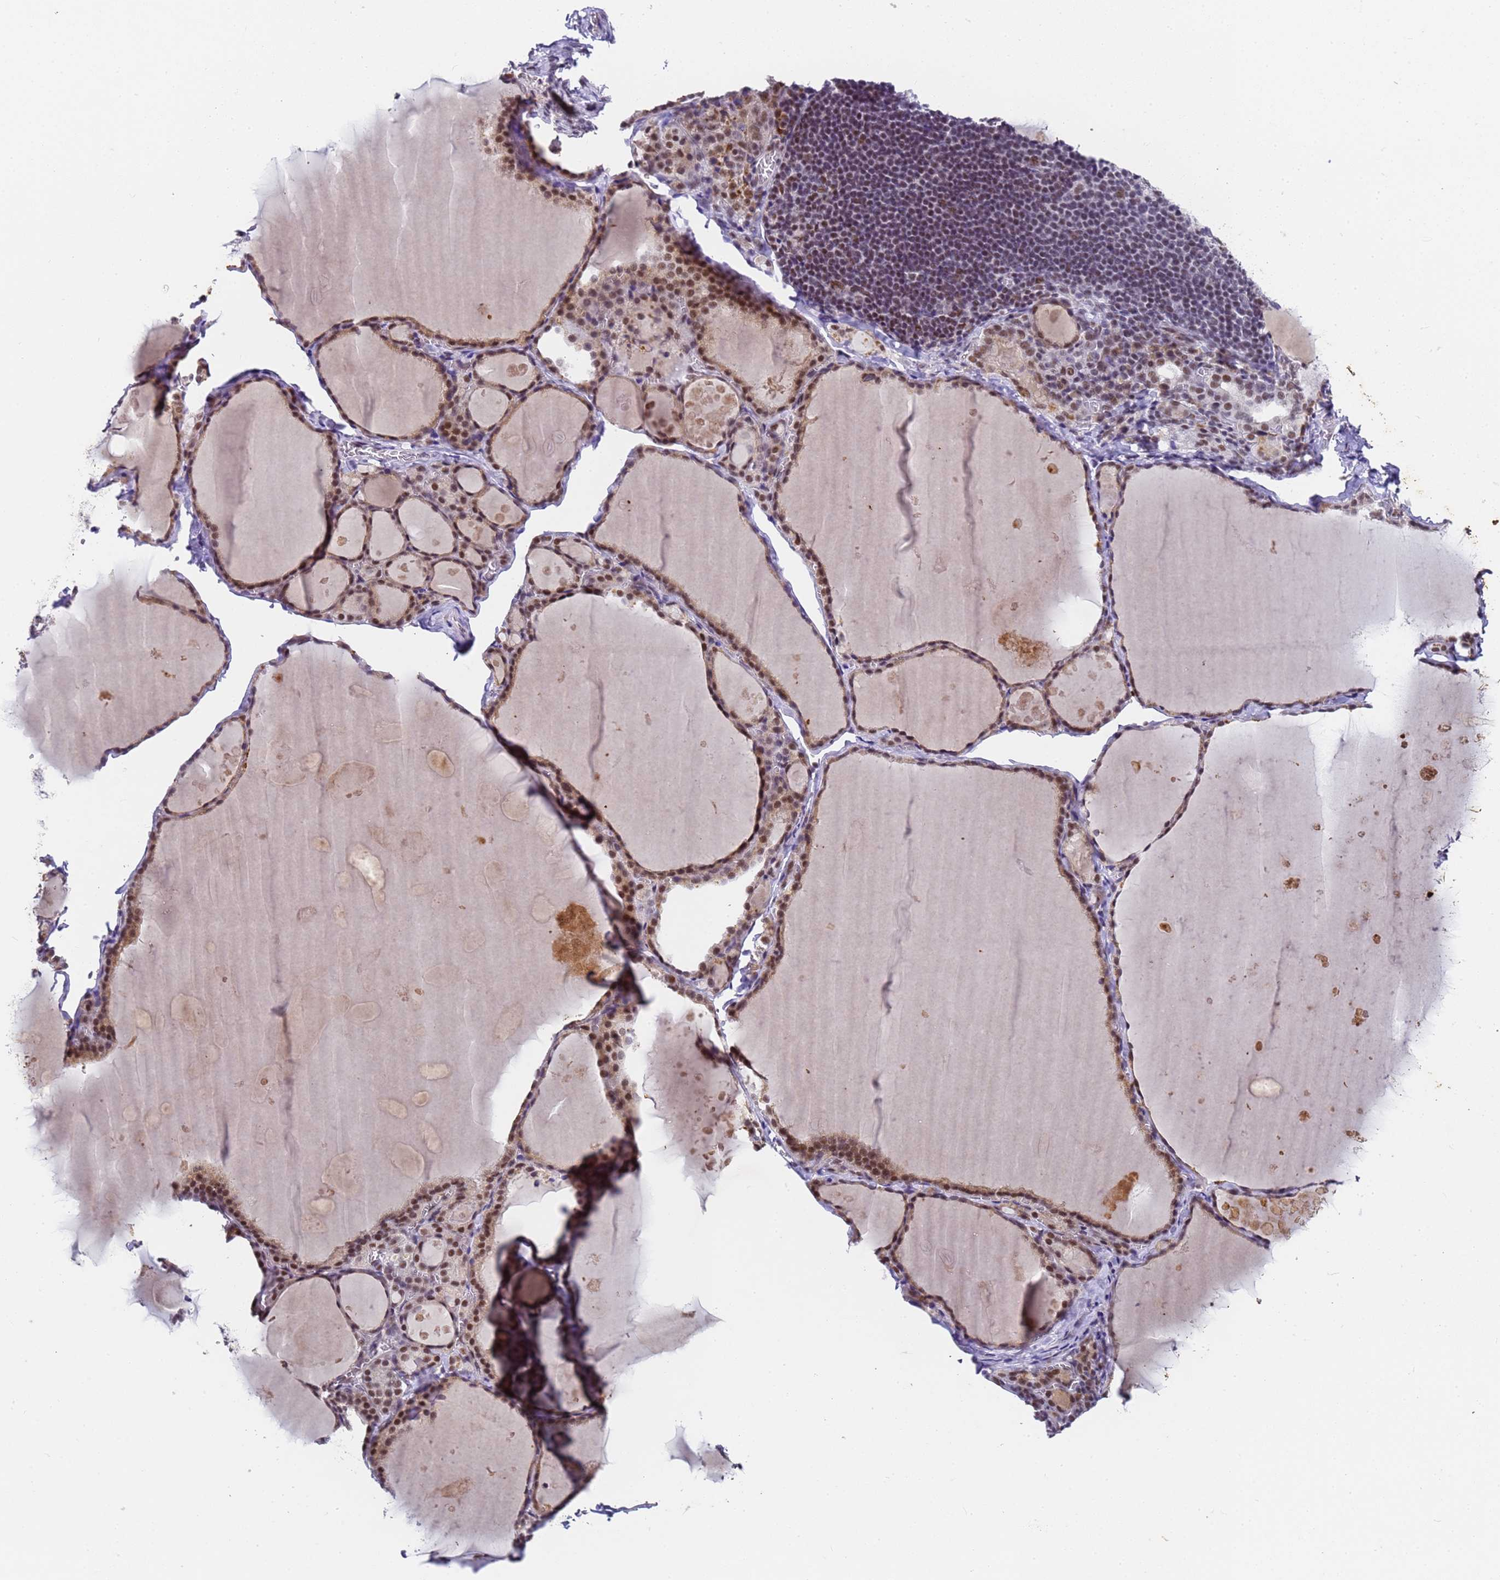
{"staining": {"intensity": "moderate", "quantity": ">75%", "location": "nuclear"}, "tissue": "thyroid gland", "cell_type": "Glandular cells", "image_type": "normal", "snomed": [{"axis": "morphology", "description": "Normal tissue, NOS"}, {"axis": "topography", "description": "Thyroid gland"}], "caption": "IHC of normal human thyroid gland shows medium levels of moderate nuclear positivity in about >75% of glandular cells.", "gene": "FNBP4", "patient": {"sex": "male", "age": 56}}